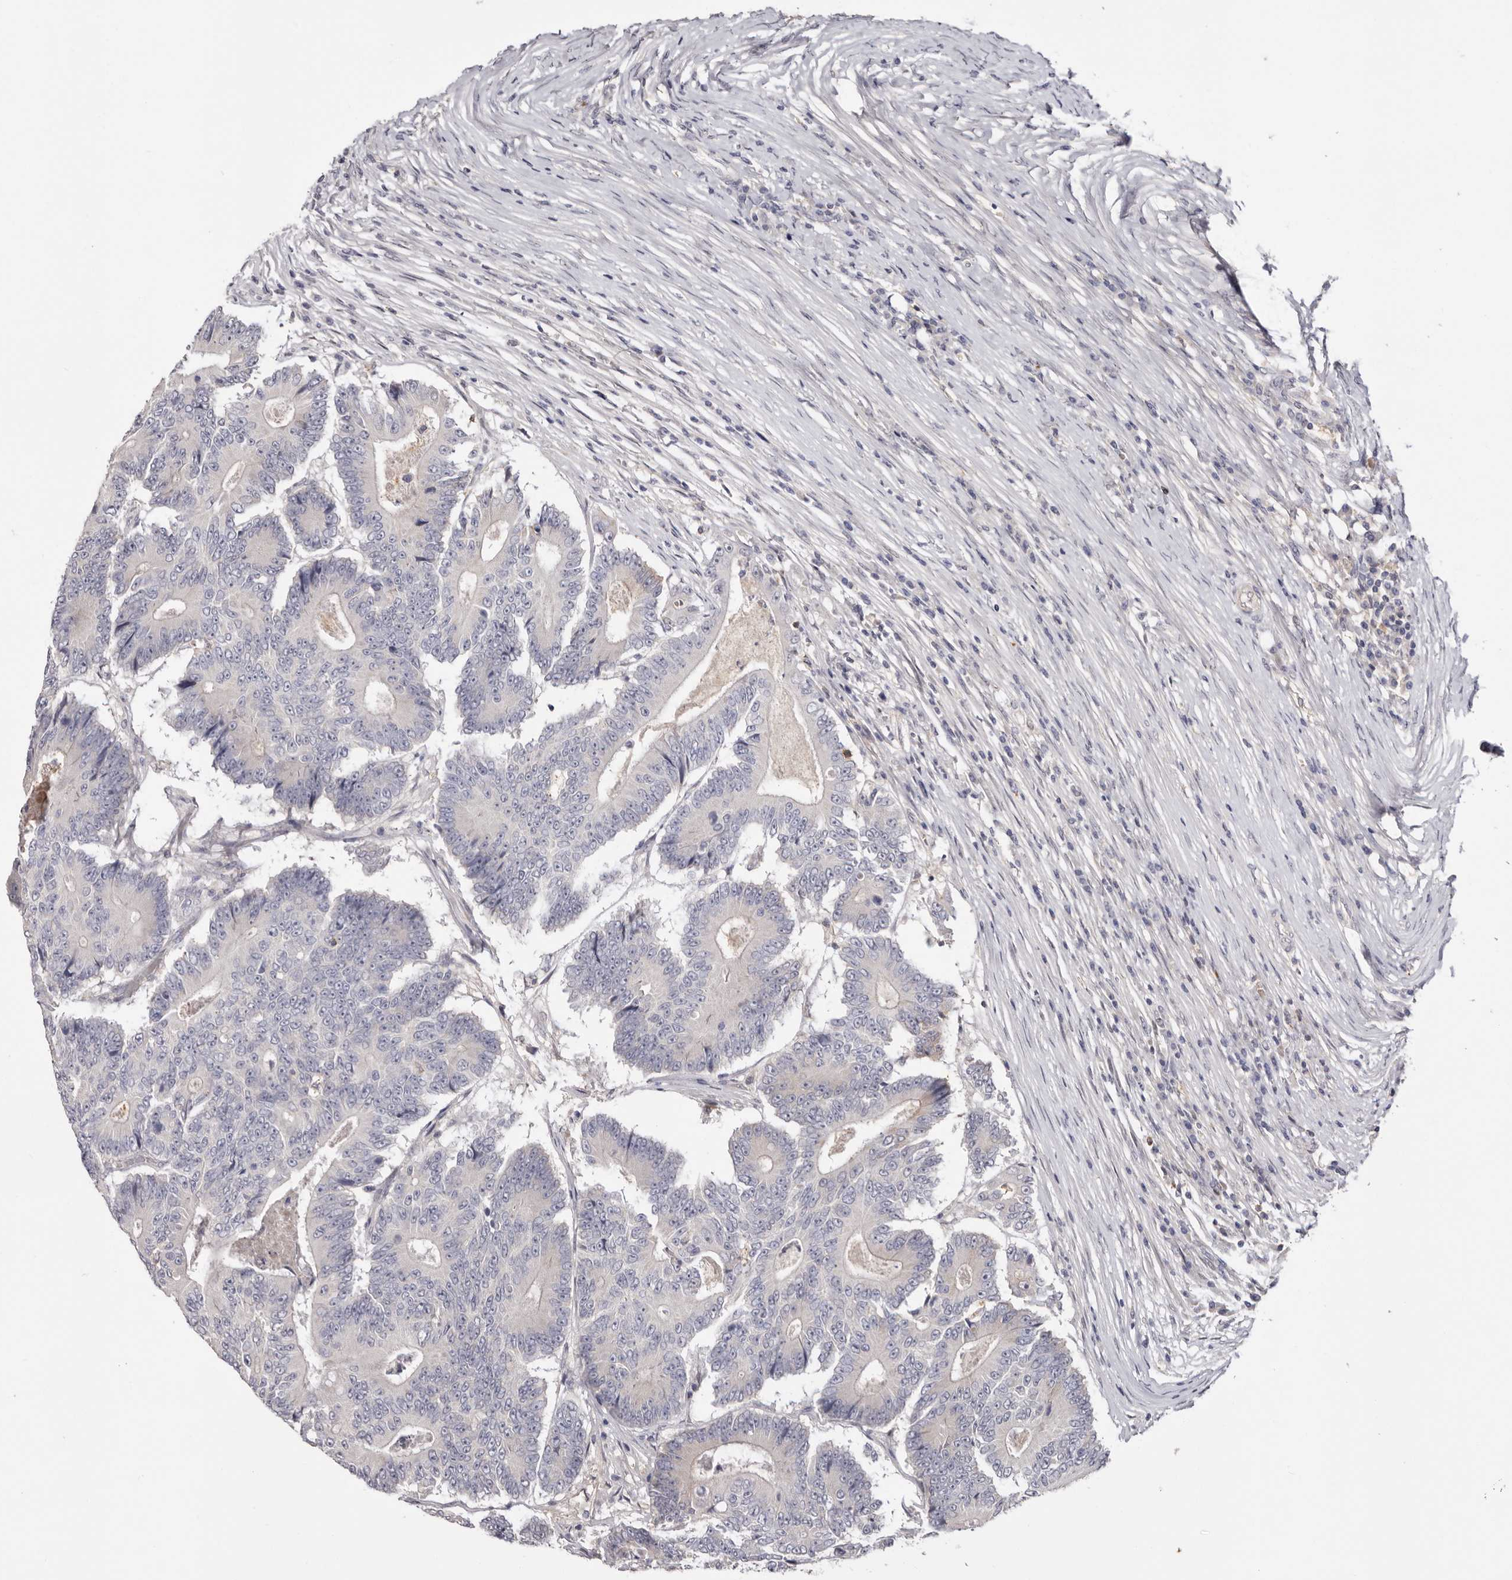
{"staining": {"intensity": "negative", "quantity": "none", "location": "none"}, "tissue": "colorectal cancer", "cell_type": "Tumor cells", "image_type": "cancer", "snomed": [{"axis": "morphology", "description": "Adenocarcinoma, NOS"}, {"axis": "topography", "description": "Colon"}], "caption": "A photomicrograph of colorectal adenocarcinoma stained for a protein displays no brown staining in tumor cells. (DAB (3,3'-diaminobenzidine) immunohistochemistry with hematoxylin counter stain).", "gene": "LMLN", "patient": {"sex": "male", "age": 83}}